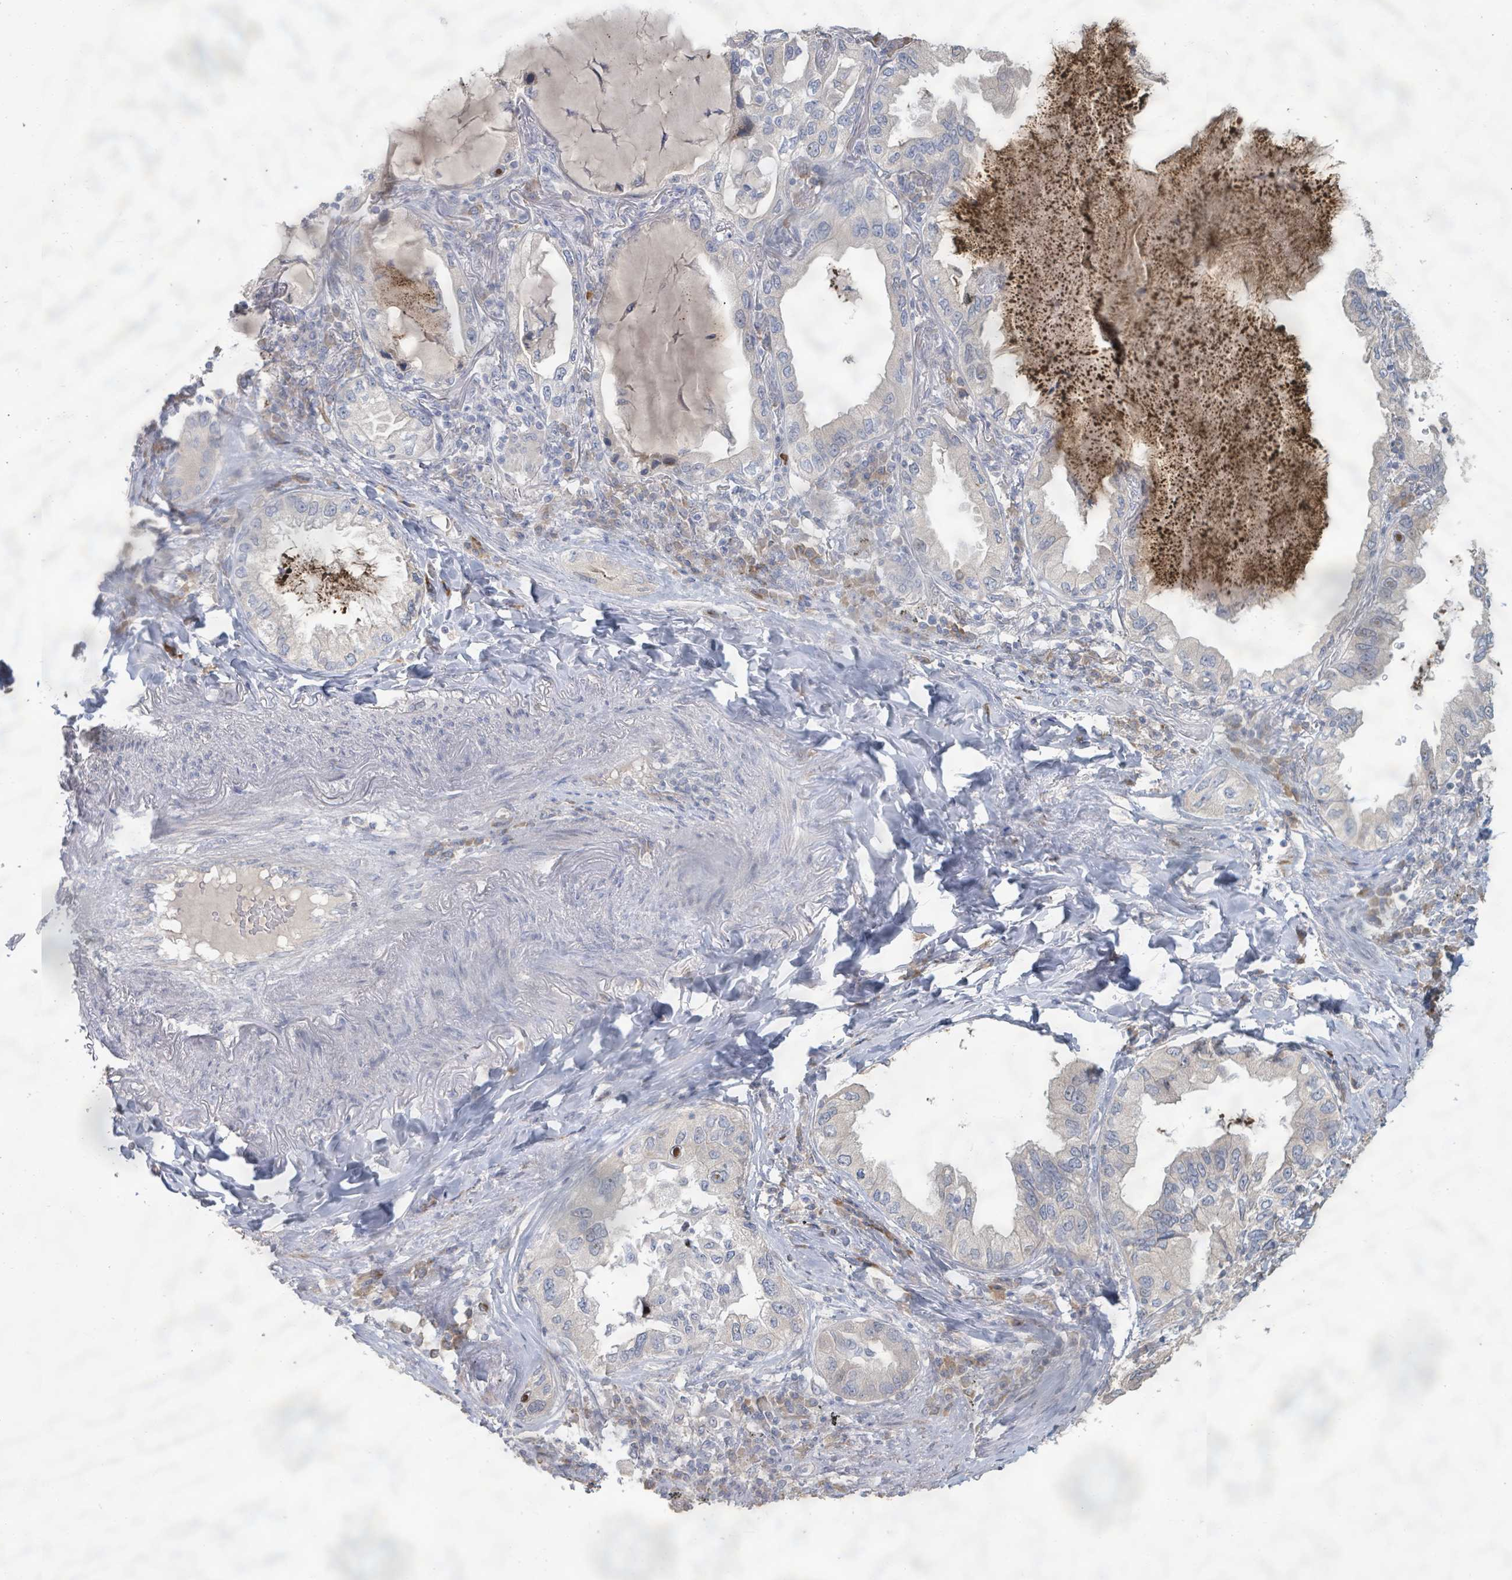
{"staining": {"intensity": "negative", "quantity": "none", "location": "none"}, "tissue": "lung cancer", "cell_type": "Tumor cells", "image_type": "cancer", "snomed": [{"axis": "morphology", "description": "Adenocarcinoma, NOS"}, {"axis": "topography", "description": "Lung"}], "caption": "This is an IHC histopathology image of human lung adenocarcinoma. There is no expression in tumor cells.", "gene": "KCNS2", "patient": {"sex": "female", "age": 69}}